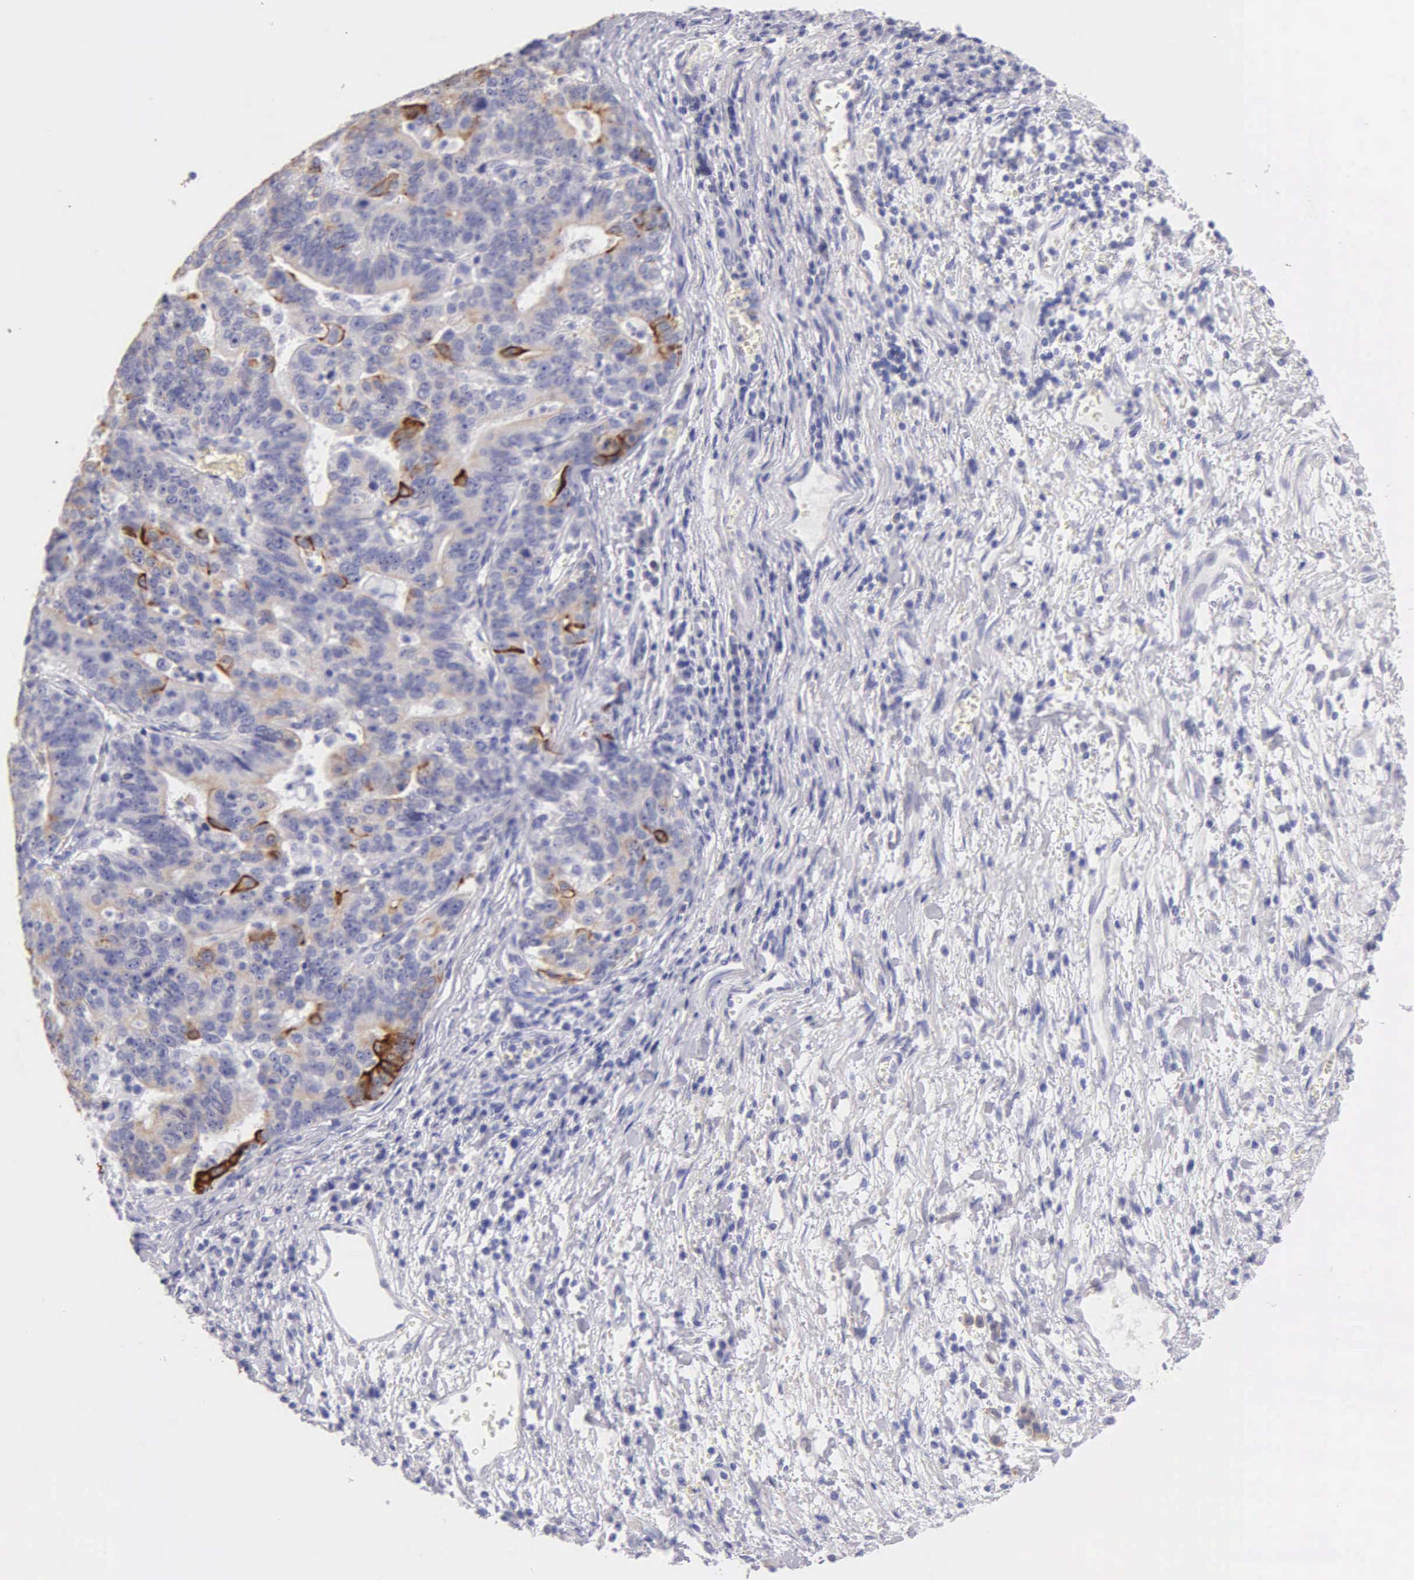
{"staining": {"intensity": "moderate", "quantity": "<25%", "location": "cytoplasmic/membranous"}, "tissue": "stomach cancer", "cell_type": "Tumor cells", "image_type": "cancer", "snomed": [{"axis": "morphology", "description": "Adenocarcinoma, NOS"}, {"axis": "topography", "description": "Stomach, upper"}], "caption": "The image shows a brown stain indicating the presence of a protein in the cytoplasmic/membranous of tumor cells in stomach cancer.", "gene": "KRT17", "patient": {"sex": "female", "age": 50}}